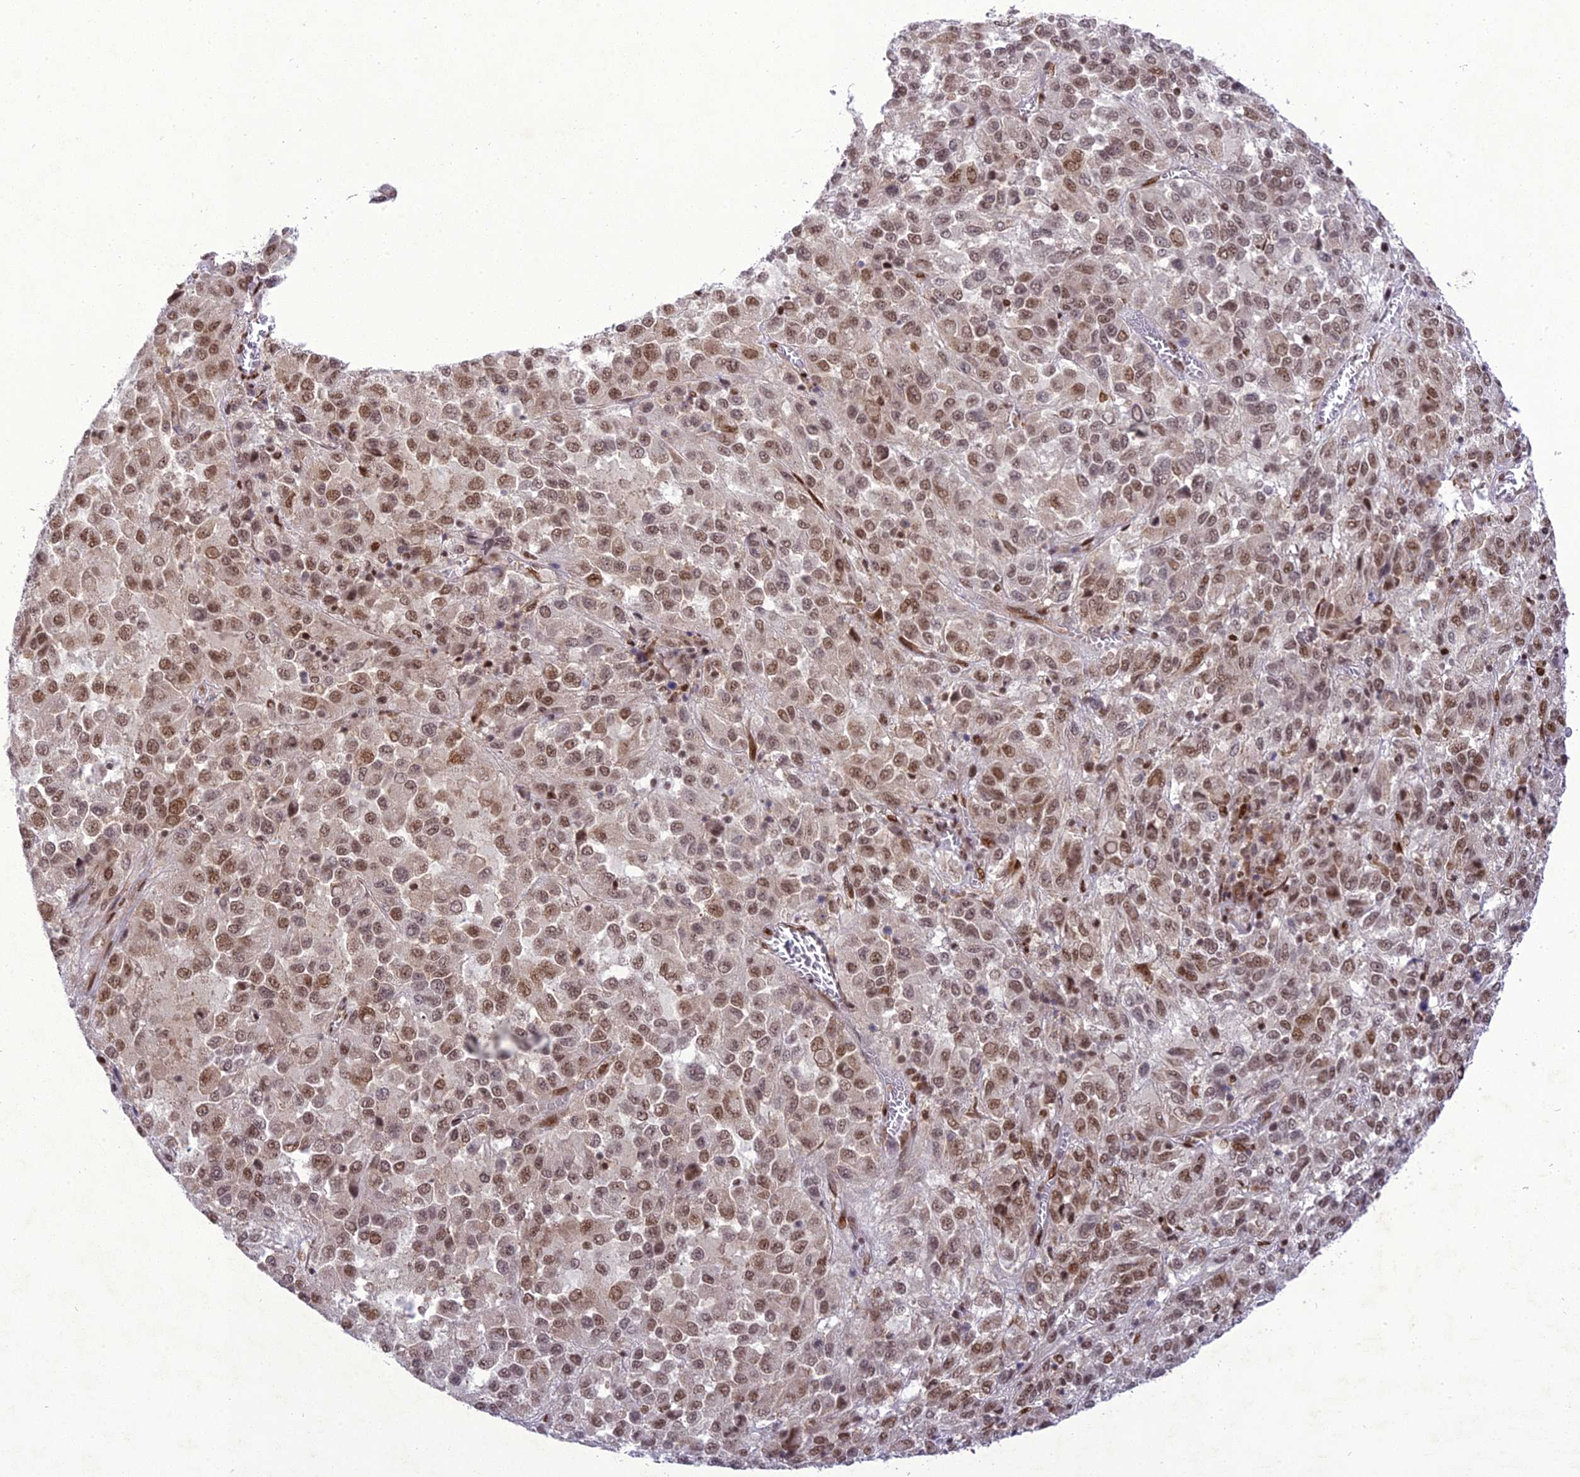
{"staining": {"intensity": "moderate", "quantity": ">75%", "location": "nuclear"}, "tissue": "melanoma", "cell_type": "Tumor cells", "image_type": "cancer", "snomed": [{"axis": "morphology", "description": "Malignant melanoma, Metastatic site"}, {"axis": "topography", "description": "Lung"}], "caption": "Immunohistochemistry (IHC) image of malignant melanoma (metastatic site) stained for a protein (brown), which displays medium levels of moderate nuclear expression in about >75% of tumor cells.", "gene": "DDX1", "patient": {"sex": "male", "age": 64}}